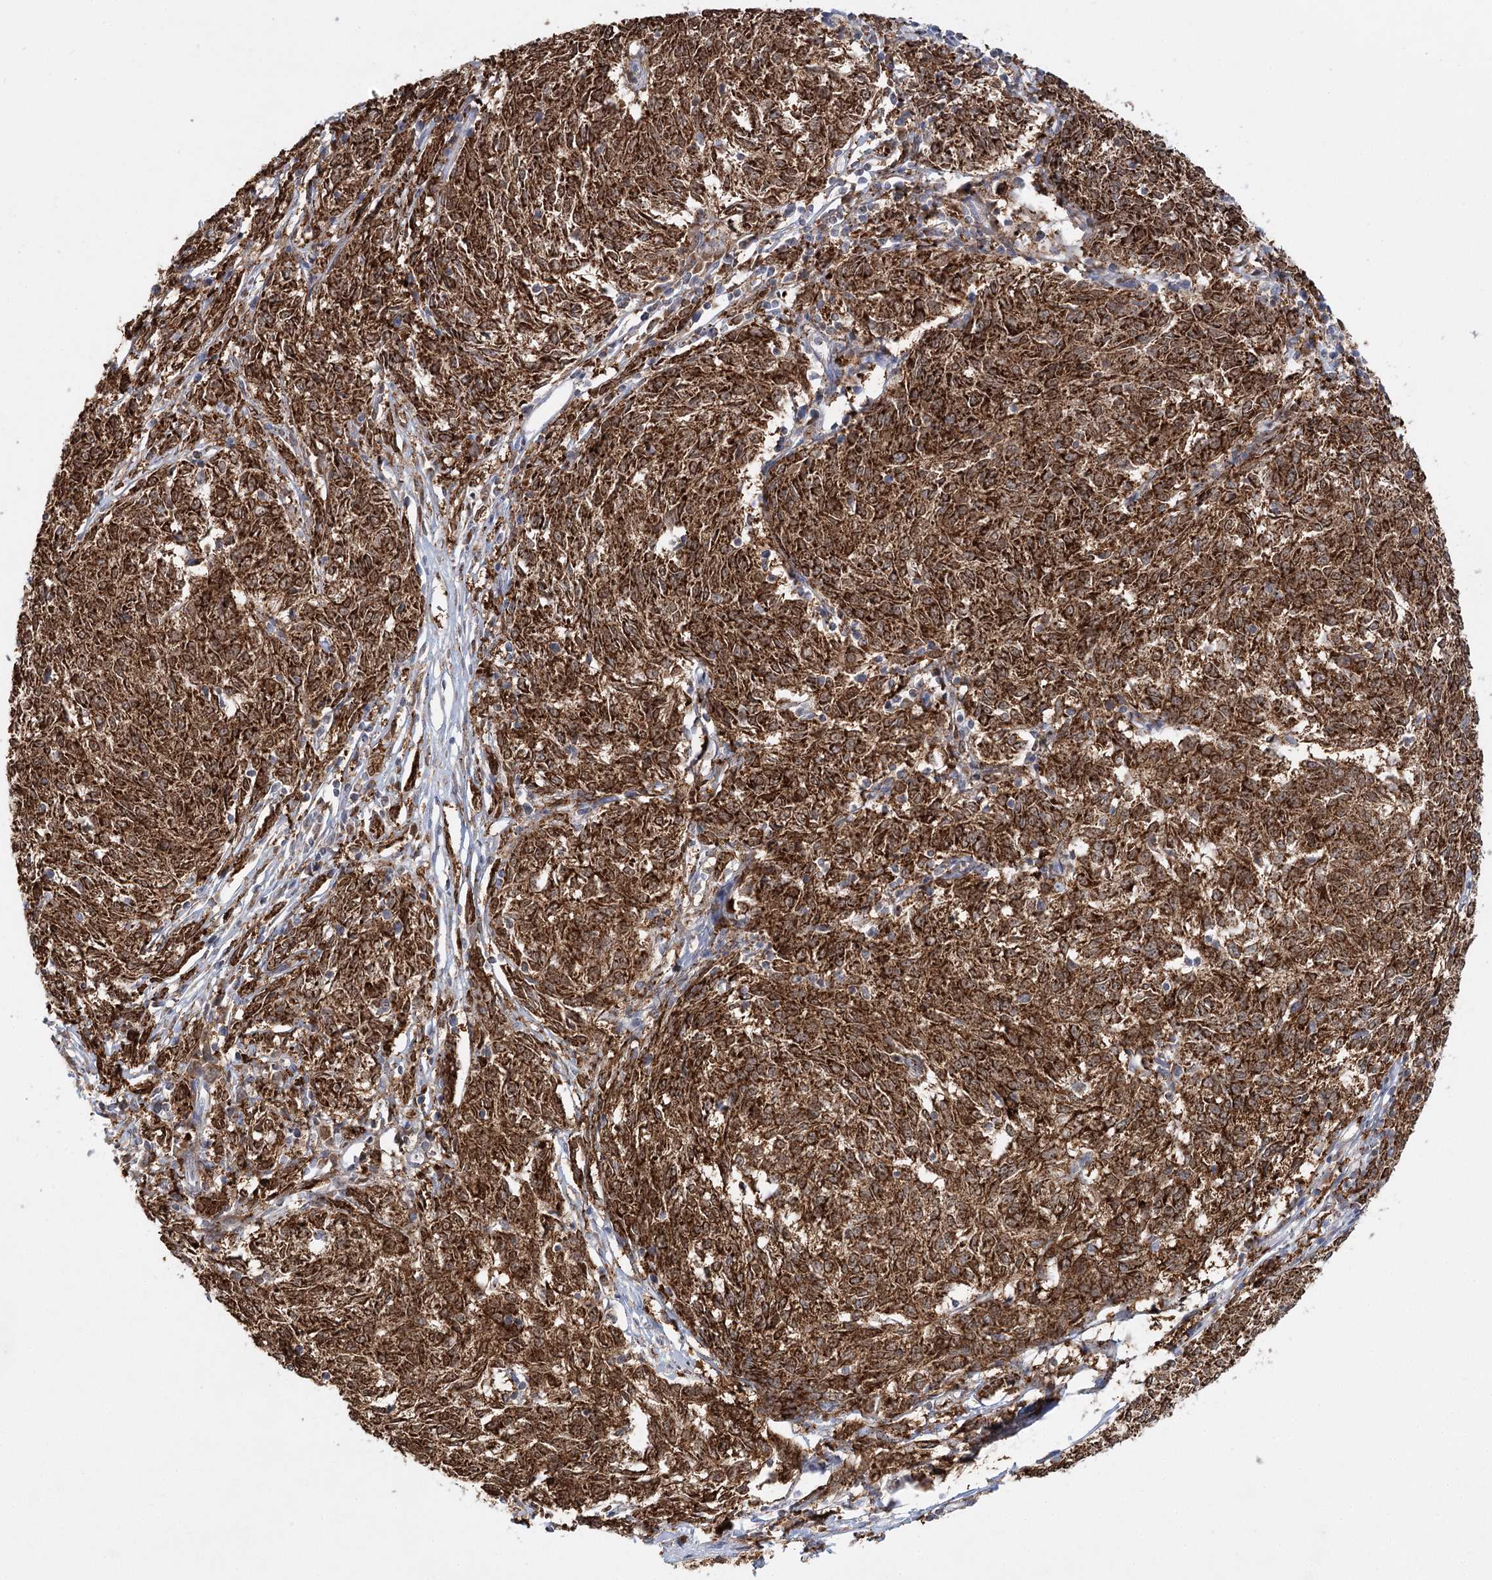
{"staining": {"intensity": "strong", "quantity": ">75%", "location": "cytoplasmic/membranous"}, "tissue": "melanoma", "cell_type": "Tumor cells", "image_type": "cancer", "snomed": [{"axis": "morphology", "description": "Malignant melanoma, NOS"}, {"axis": "topography", "description": "Skin"}], "caption": "Immunohistochemical staining of malignant melanoma shows high levels of strong cytoplasmic/membranous protein staining in about >75% of tumor cells.", "gene": "TAS1R1", "patient": {"sex": "female", "age": 72}}